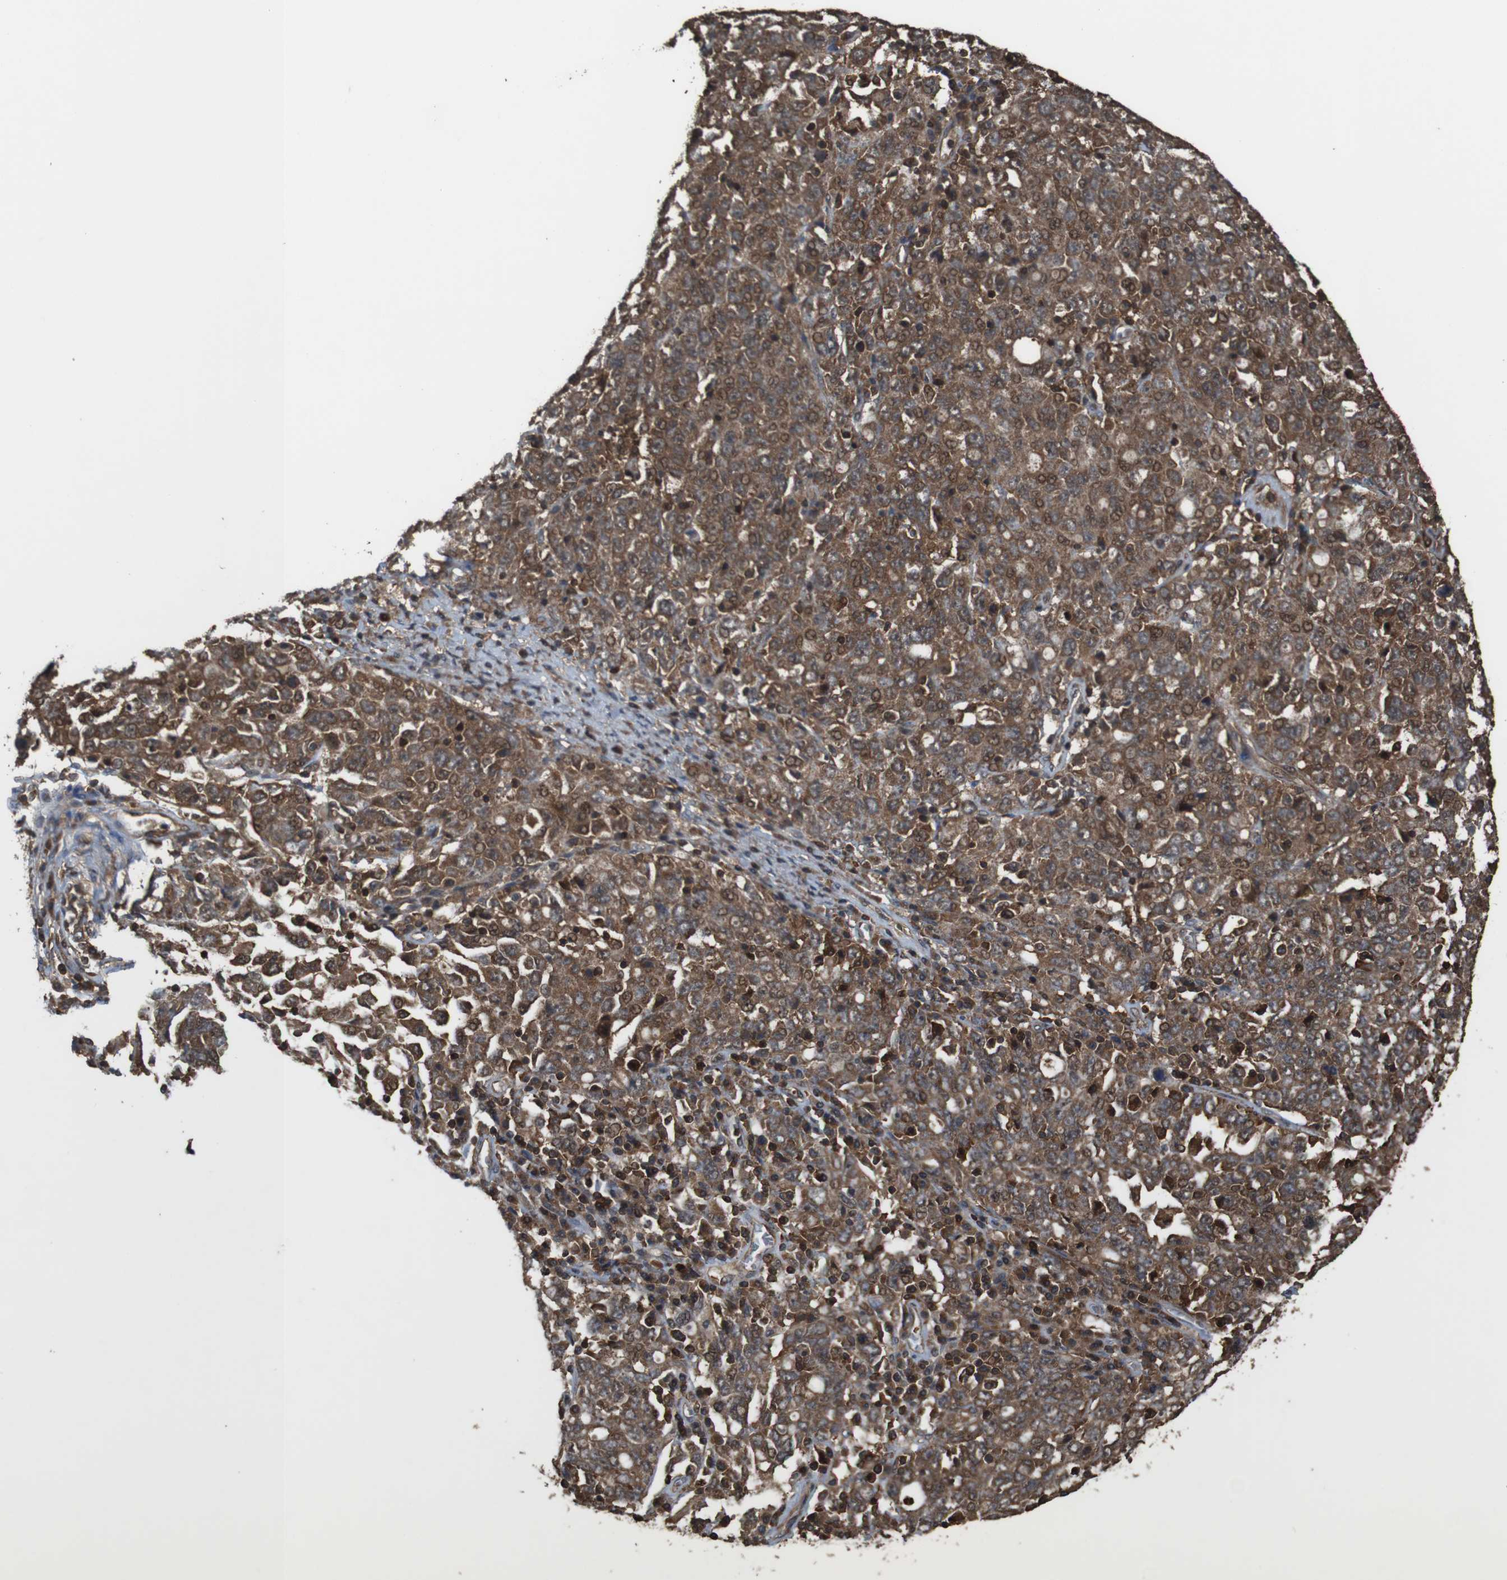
{"staining": {"intensity": "moderate", "quantity": ">75%", "location": "cytoplasmic/membranous"}, "tissue": "ovarian cancer", "cell_type": "Tumor cells", "image_type": "cancer", "snomed": [{"axis": "morphology", "description": "Carcinoma, endometroid"}, {"axis": "topography", "description": "Ovary"}], "caption": "Approximately >75% of tumor cells in endometroid carcinoma (ovarian) demonstrate moderate cytoplasmic/membranous protein positivity as visualized by brown immunohistochemical staining.", "gene": "BAG4", "patient": {"sex": "female", "age": 62}}